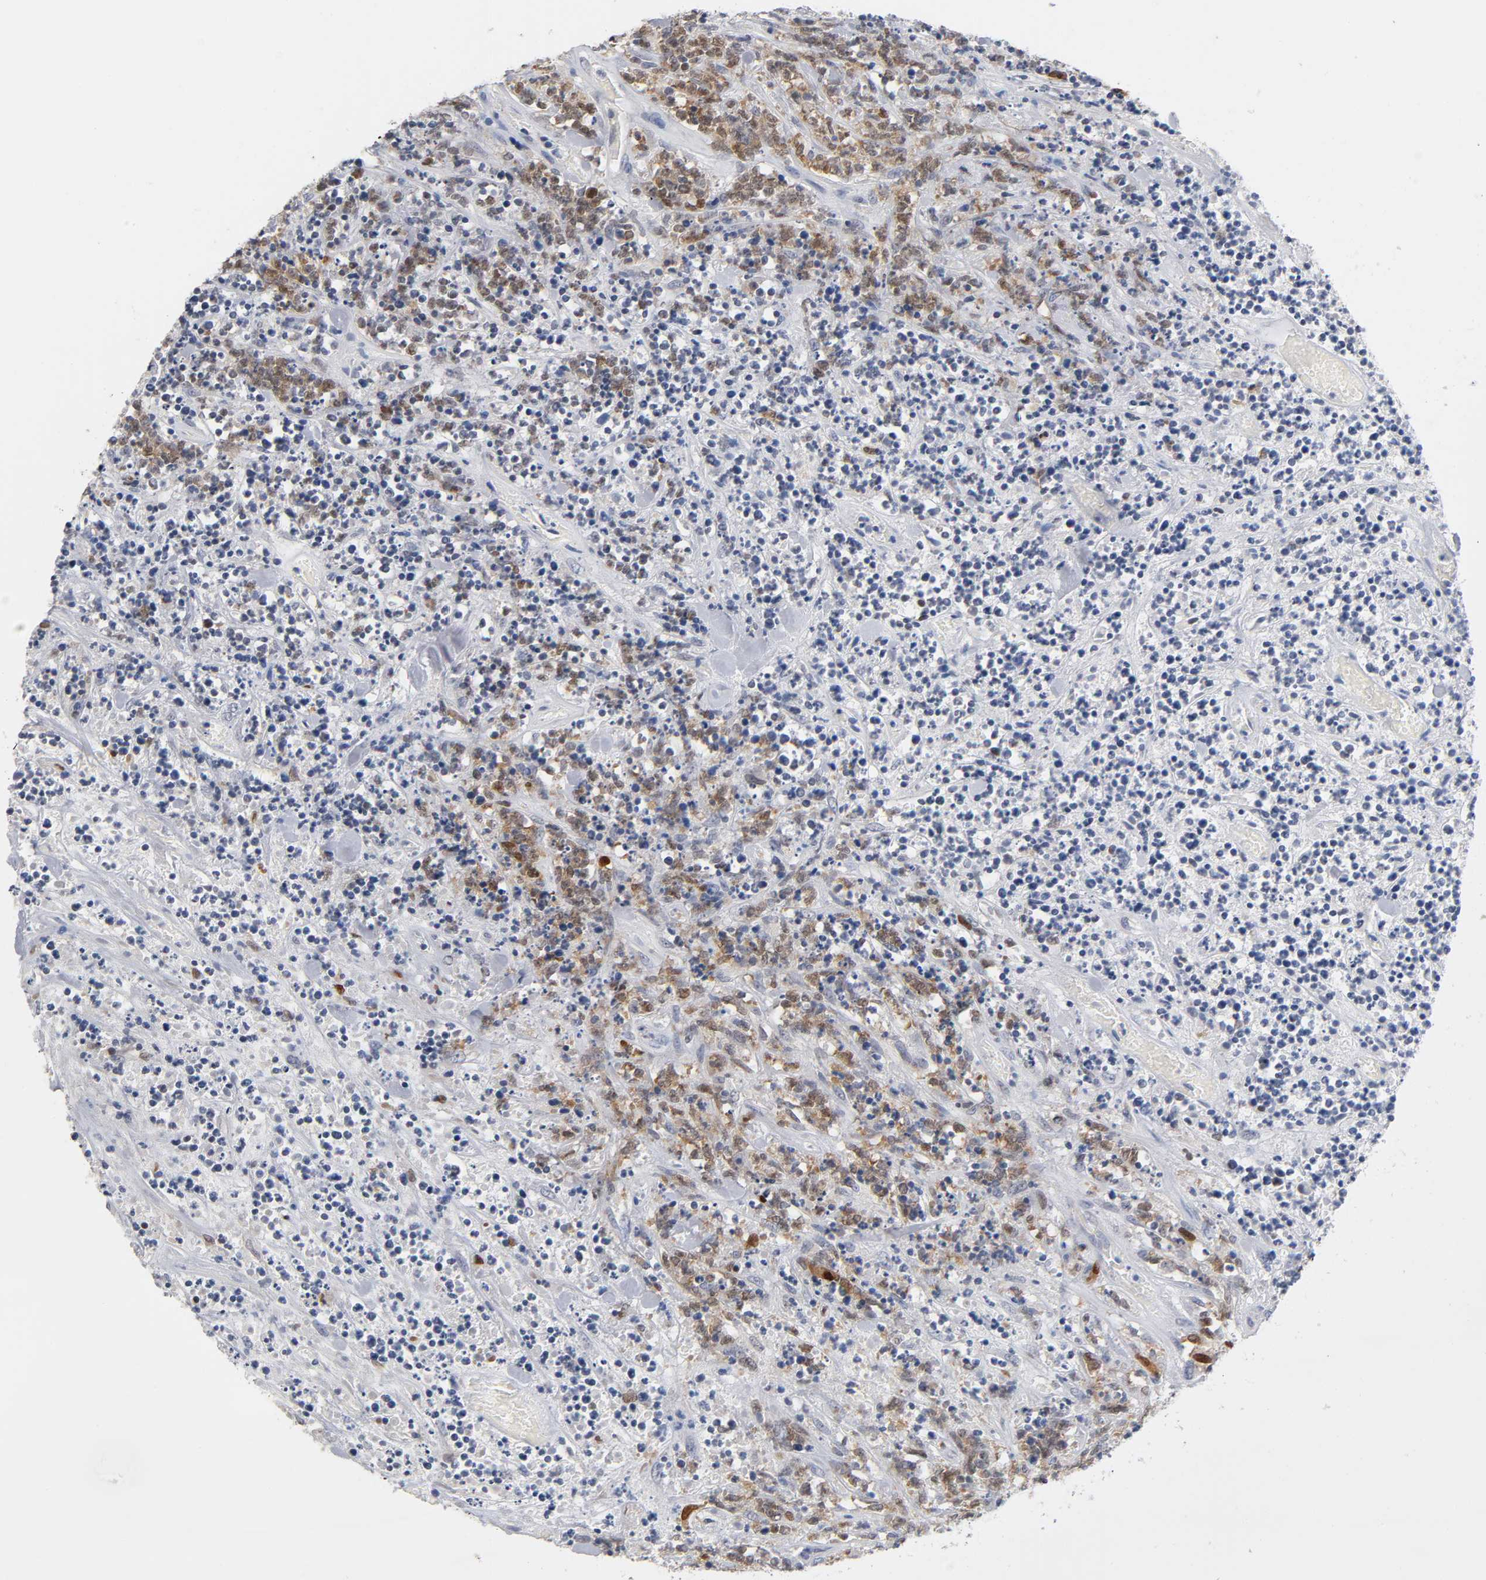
{"staining": {"intensity": "moderate", "quantity": "<25%", "location": "nuclear"}, "tissue": "lymphoma", "cell_type": "Tumor cells", "image_type": "cancer", "snomed": [{"axis": "morphology", "description": "Malignant lymphoma, non-Hodgkin's type, High grade"}, {"axis": "topography", "description": "Soft tissue"}], "caption": "The micrograph shows immunohistochemical staining of lymphoma. There is moderate nuclear expression is seen in about <25% of tumor cells.", "gene": "NFATC1", "patient": {"sex": "male", "age": 18}}